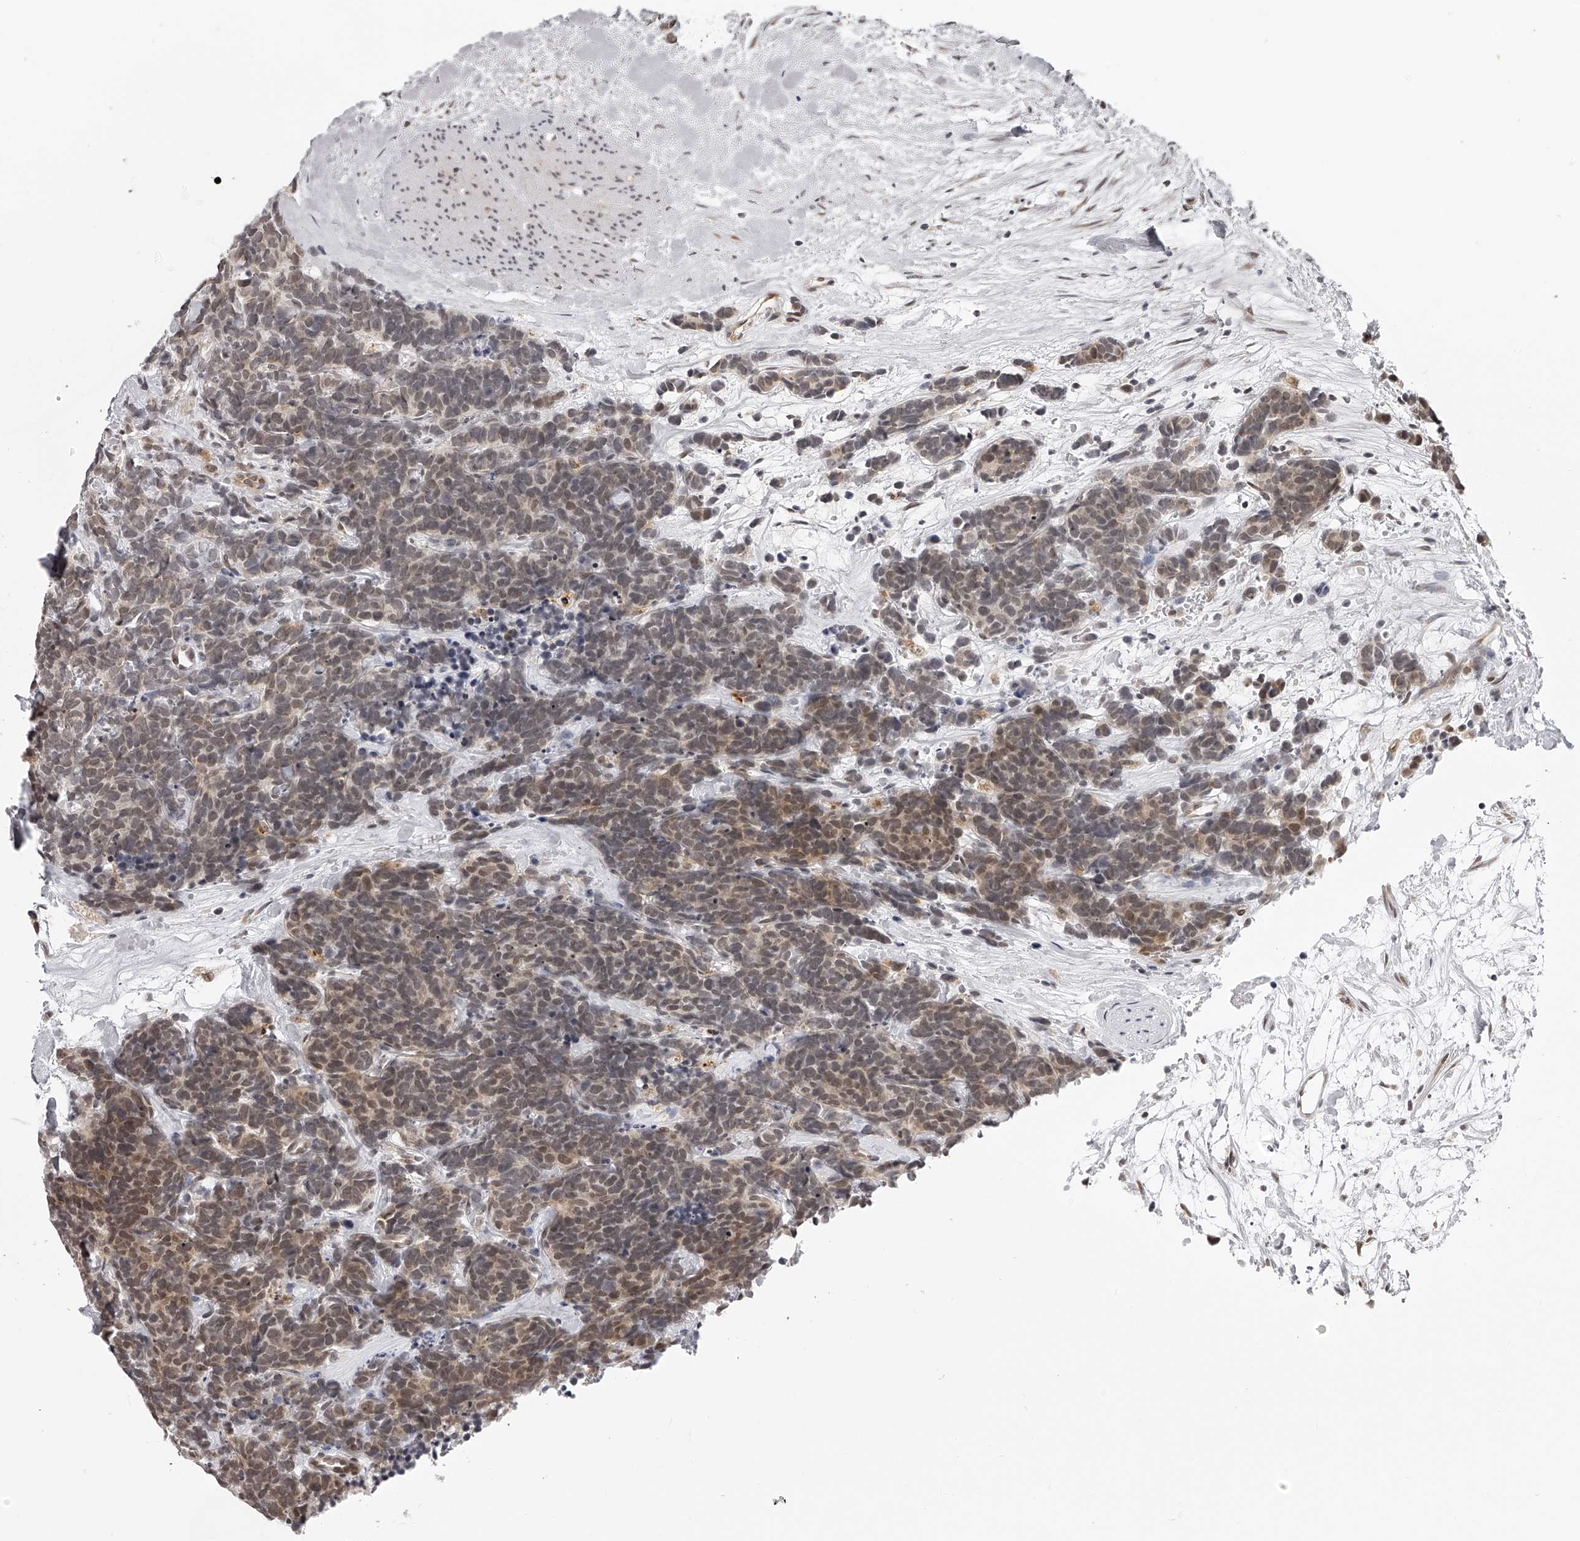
{"staining": {"intensity": "weak", "quantity": ">75%", "location": "cytoplasmic/membranous"}, "tissue": "carcinoid", "cell_type": "Tumor cells", "image_type": "cancer", "snomed": [{"axis": "morphology", "description": "Carcinoma, NOS"}, {"axis": "morphology", "description": "Carcinoid, malignant, NOS"}, {"axis": "topography", "description": "Urinary bladder"}], "caption": "High-power microscopy captured an IHC photomicrograph of carcinoid (malignant), revealing weak cytoplasmic/membranous staining in approximately >75% of tumor cells.", "gene": "ODF2L", "patient": {"sex": "male", "age": 57}}